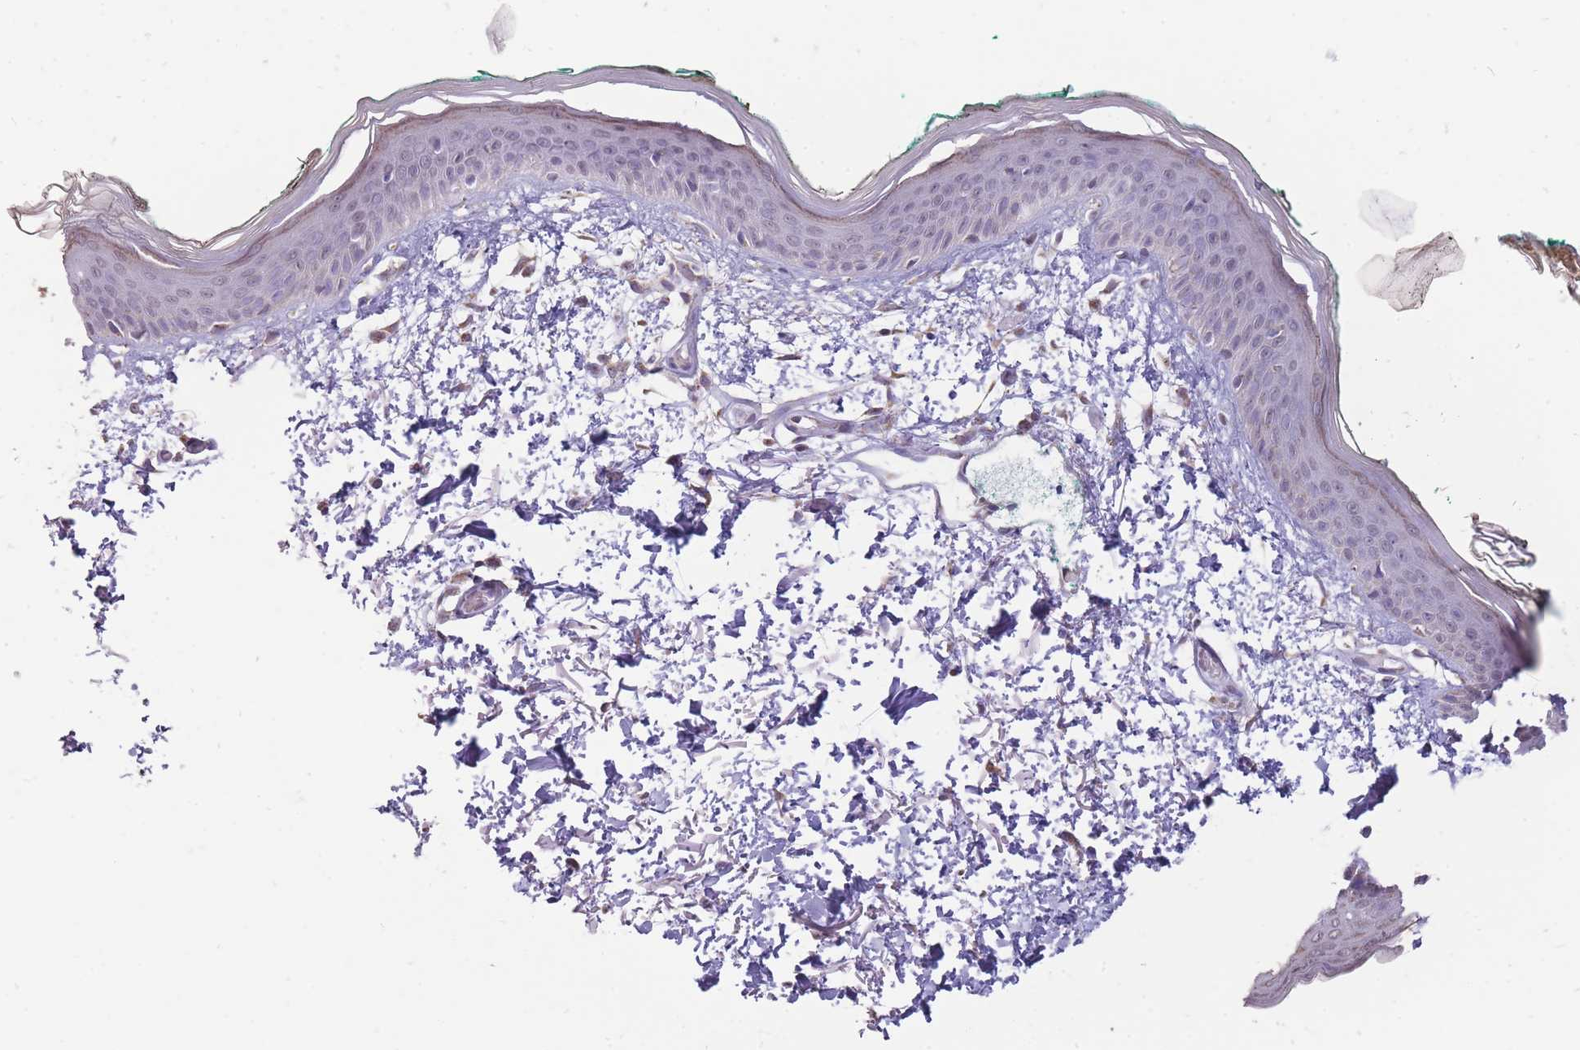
{"staining": {"intensity": "moderate", "quantity": "25%-75%", "location": "cytoplasmic/membranous"}, "tissue": "skin", "cell_type": "Fibroblasts", "image_type": "normal", "snomed": [{"axis": "morphology", "description": "Normal tissue, NOS"}, {"axis": "morphology", "description": "Malignant melanoma, NOS"}, {"axis": "topography", "description": "Skin"}], "caption": "IHC image of benign skin: skin stained using immunohistochemistry (IHC) exhibits medium levels of moderate protein expression localized specifically in the cytoplasmic/membranous of fibroblasts, appearing as a cytoplasmic/membranous brown color.", "gene": "NELL1", "patient": {"sex": "male", "age": 62}}